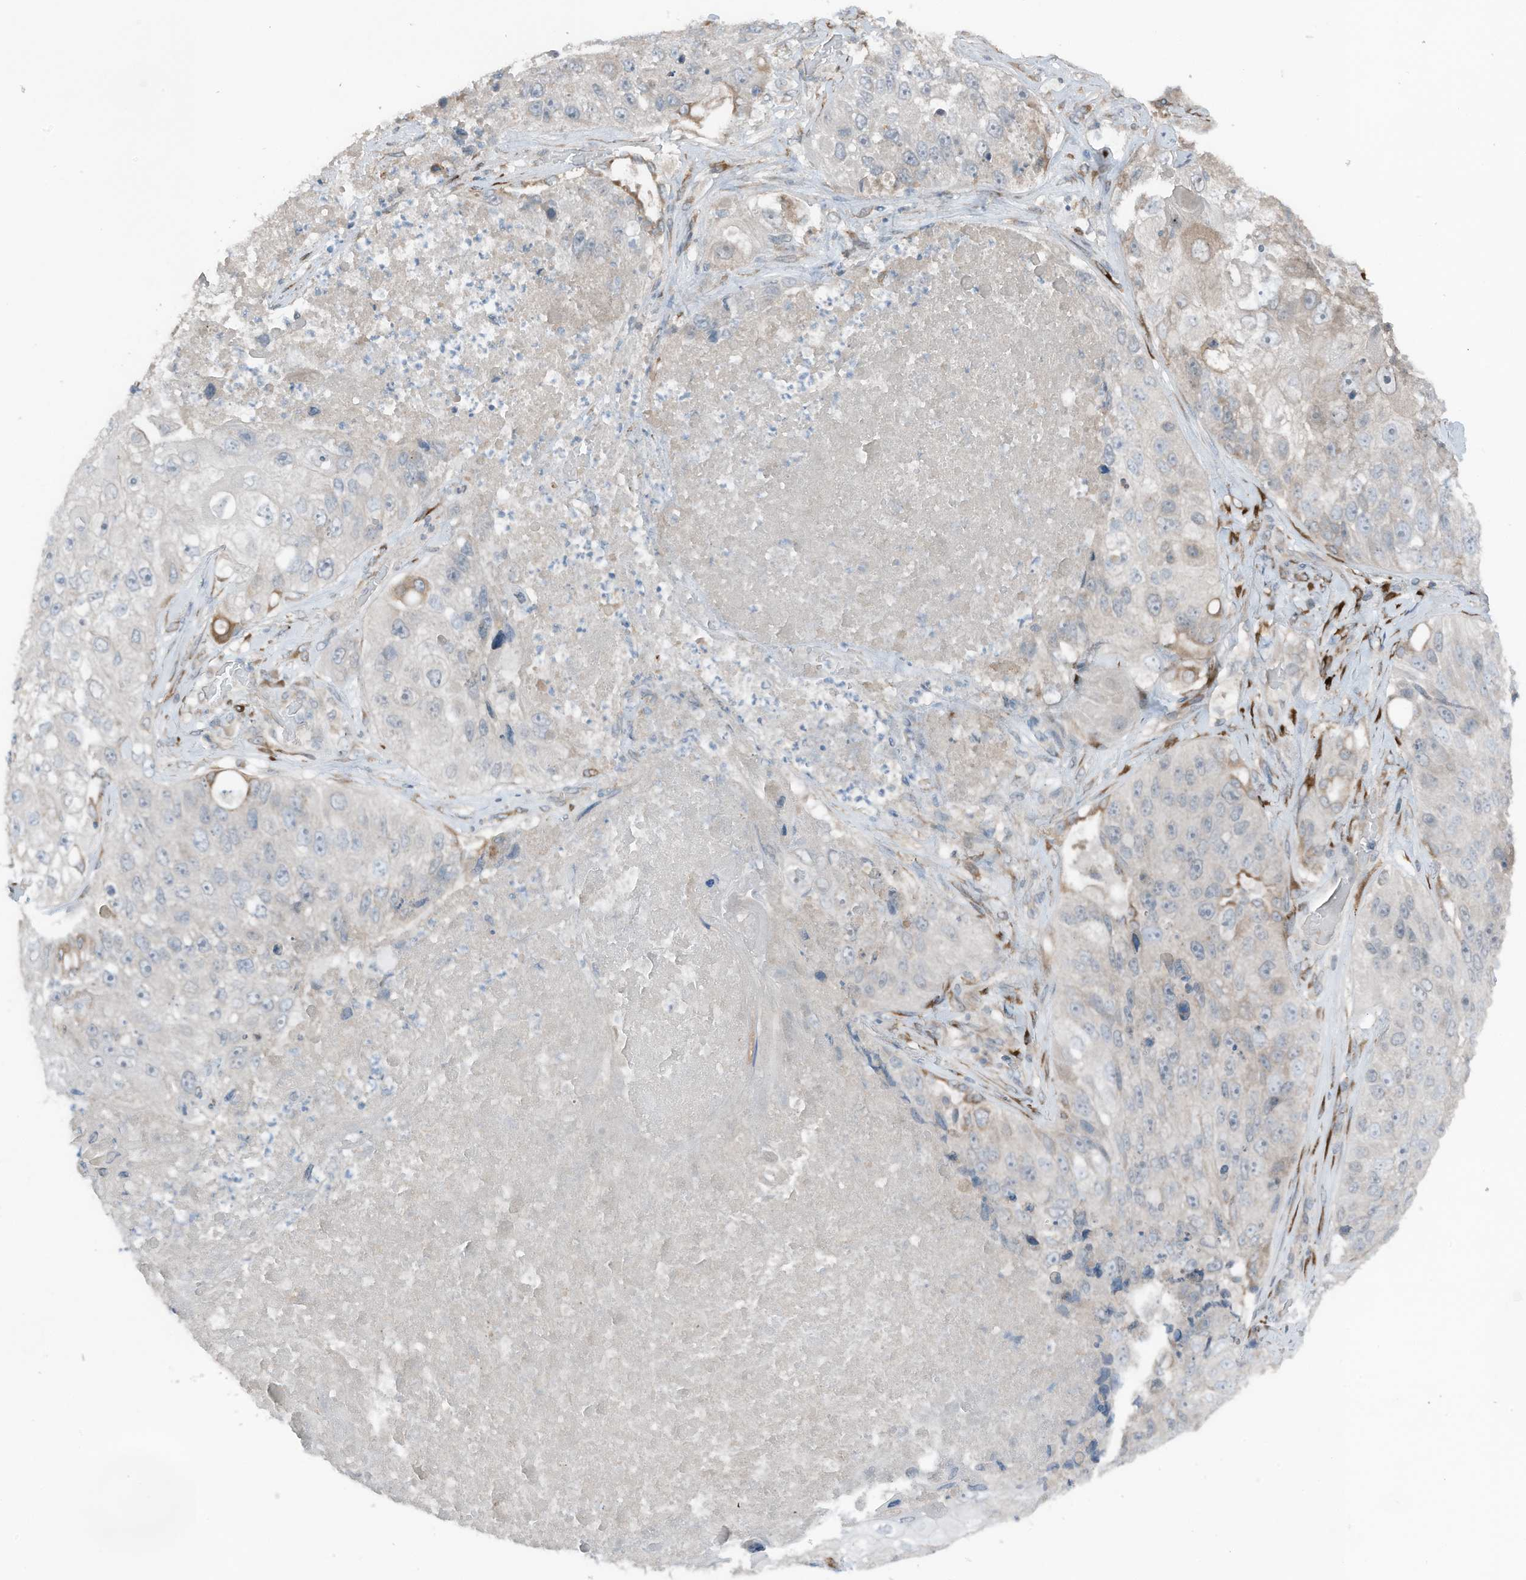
{"staining": {"intensity": "negative", "quantity": "none", "location": "none"}, "tissue": "lung cancer", "cell_type": "Tumor cells", "image_type": "cancer", "snomed": [{"axis": "morphology", "description": "Squamous cell carcinoma, NOS"}, {"axis": "topography", "description": "Lung"}], "caption": "Squamous cell carcinoma (lung) stained for a protein using immunohistochemistry (IHC) demonstrates no expression tumor cells.", "gene": "ARHGEF33", "patient": {"sex": "male", "age": 61}}